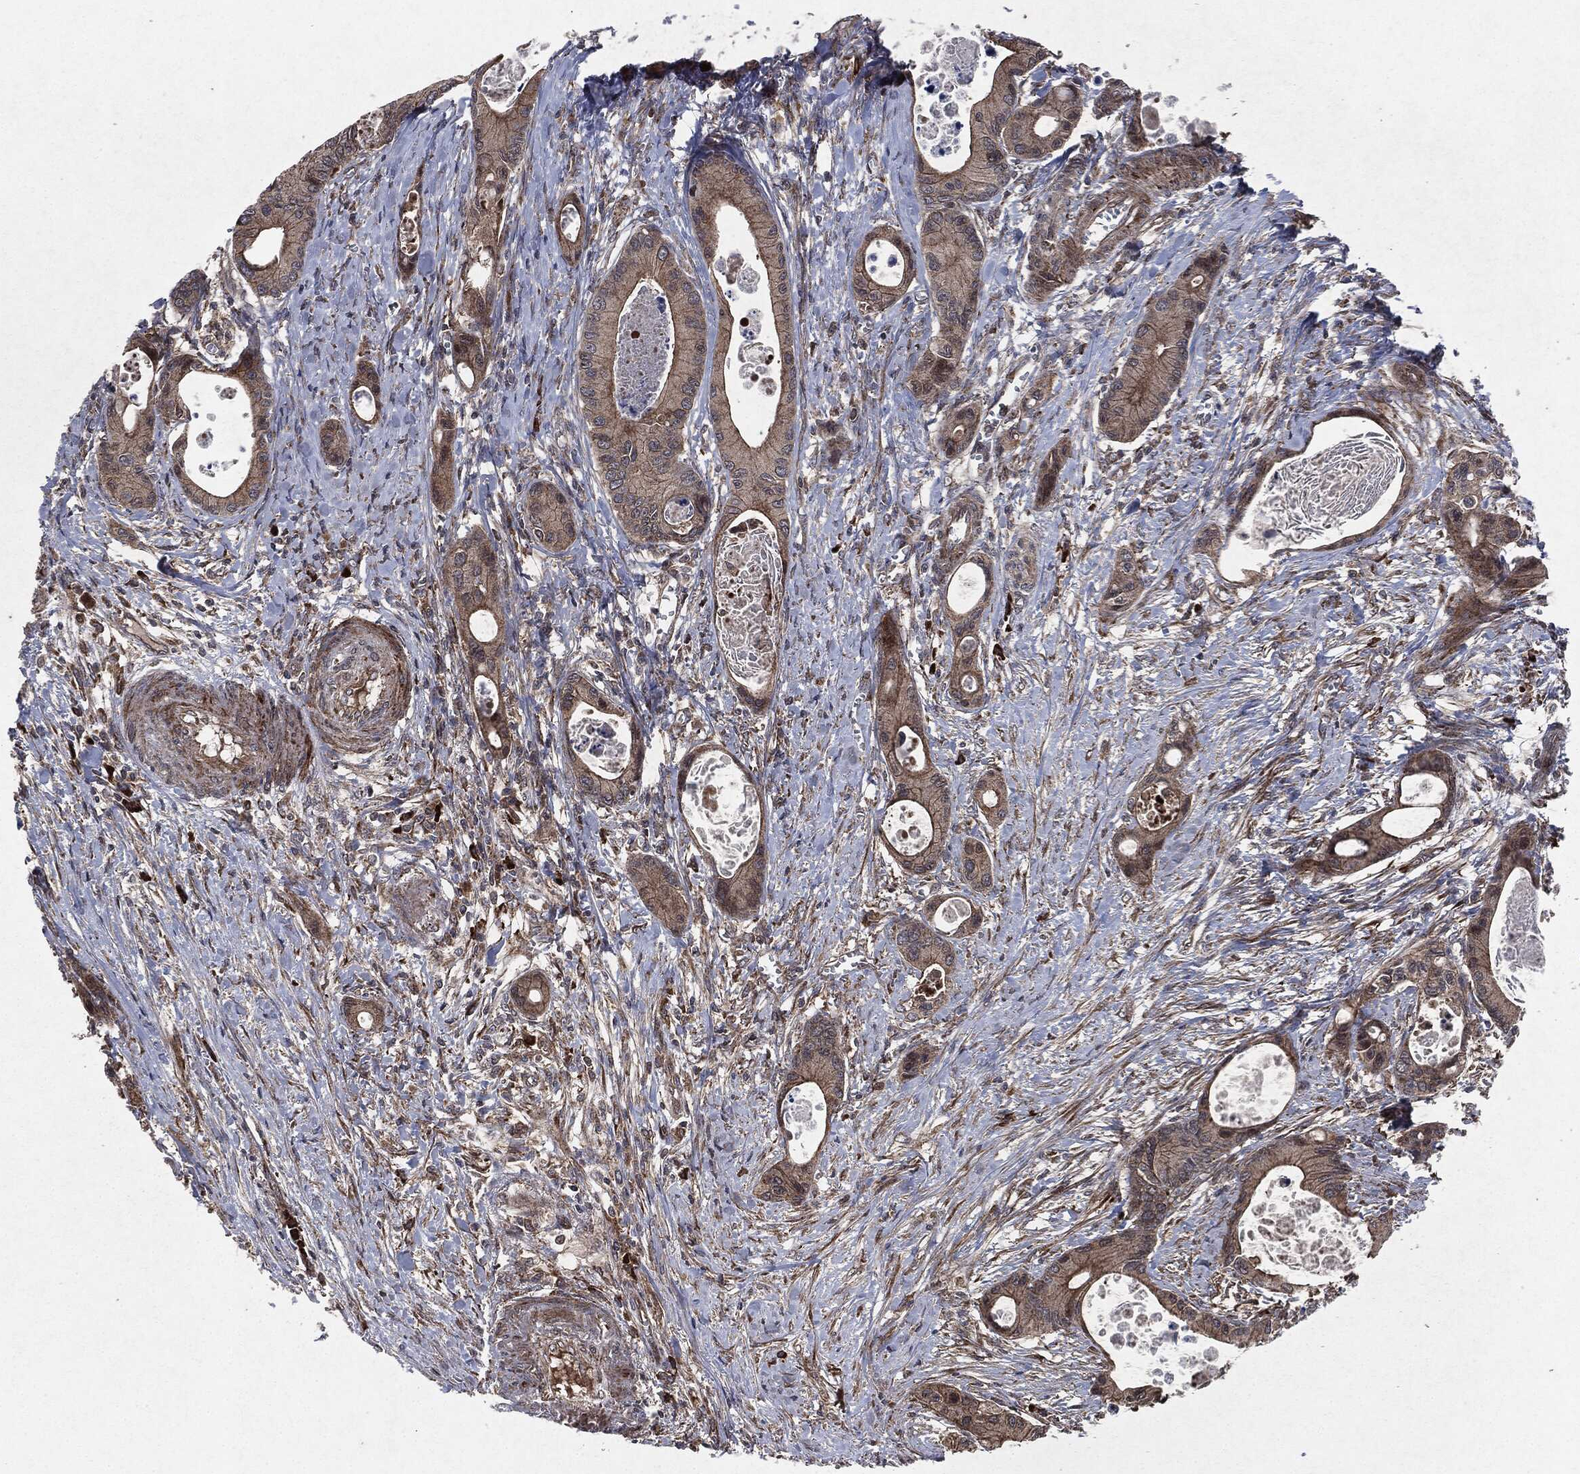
{"staining": {"intensity": "moderate", "quantity": "25%-75%", "location": "cytoplasmic/membranous"}, "tissue": "colorectal cancer", "cell_type": "Tumor cells", "image_type": "cancer", "snomed": [{"axis": "morphology", "description": "Adenocarcinoma, NOS"}, {"axis": "topography", "description": "Colon"}], "caption": "Colorectal adenocarcinoma stained for a protein (brown) exhibits moderate cytoplasmic/membranous positive positivity in about 25%-75% of tumor cells.", "gene": "RAF1", "patient": {"sex": "female", "age": 78}}